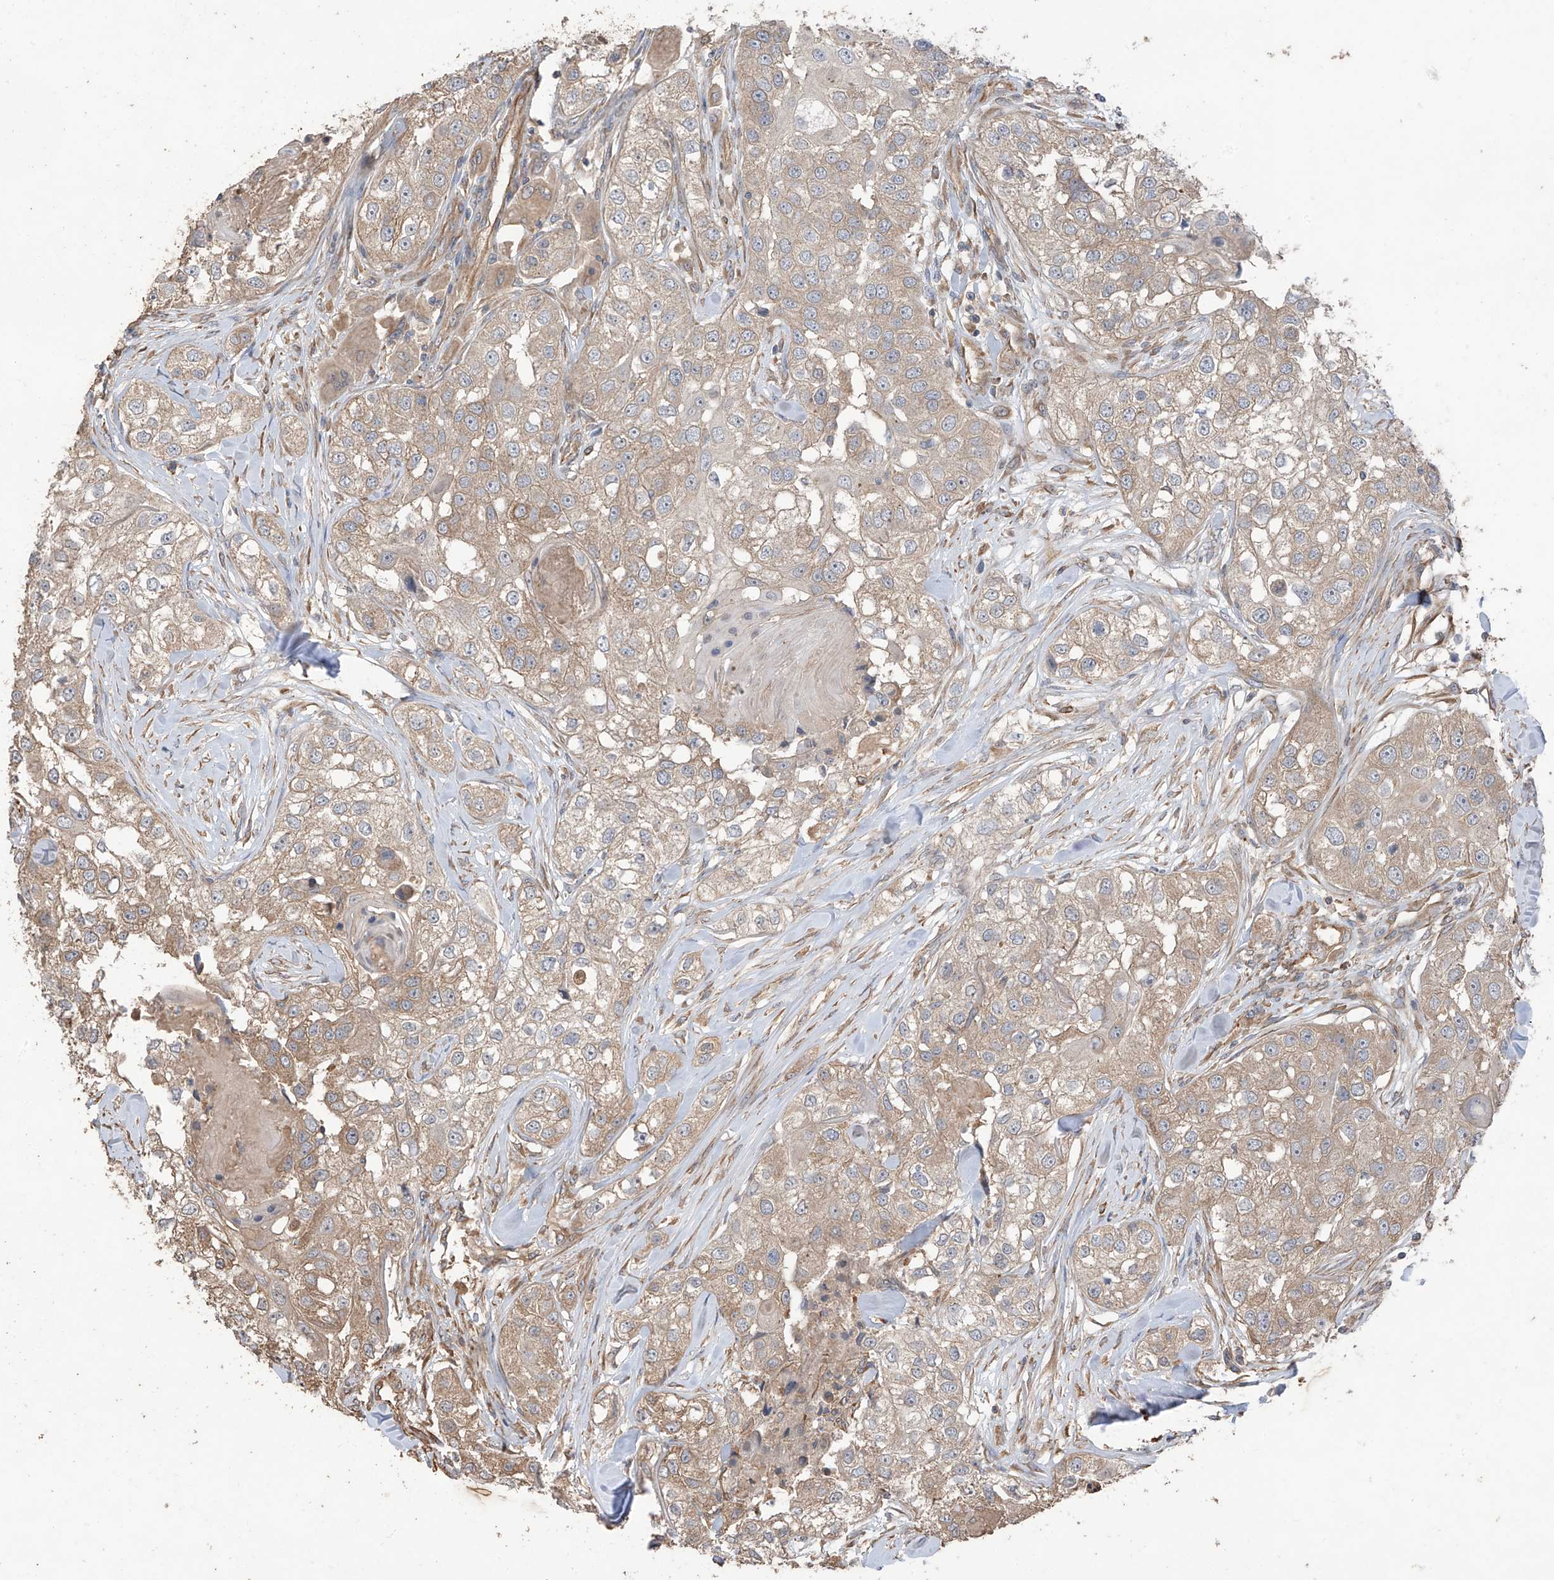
{"staining": {"intensity": "weak", "quantity": ">75%", "location": "cytoplasmic/membranous"}, "tissue": "head and neck cancer", "cell_type": "Tumor cells", "image_type": "cancer", "snomed": [{"axis": "morphology", "description": "Normal tissue, NOS"}, {"axis": "morphology", "description": "Squamous cell carcinoma, NOS"}, {"axis": "topography", "description": "Skeletal muscle"}, {"axis": "topography", "description": "Head-Neck"}], "caption": "Protein staining of head and neck squamous cell carcinoma tissue shows weak cytoplasmic/membranous positivity in about >75% of tumor cells.", "gene": "AGBL5", "patient": {"sex": "male", "age": 51}}